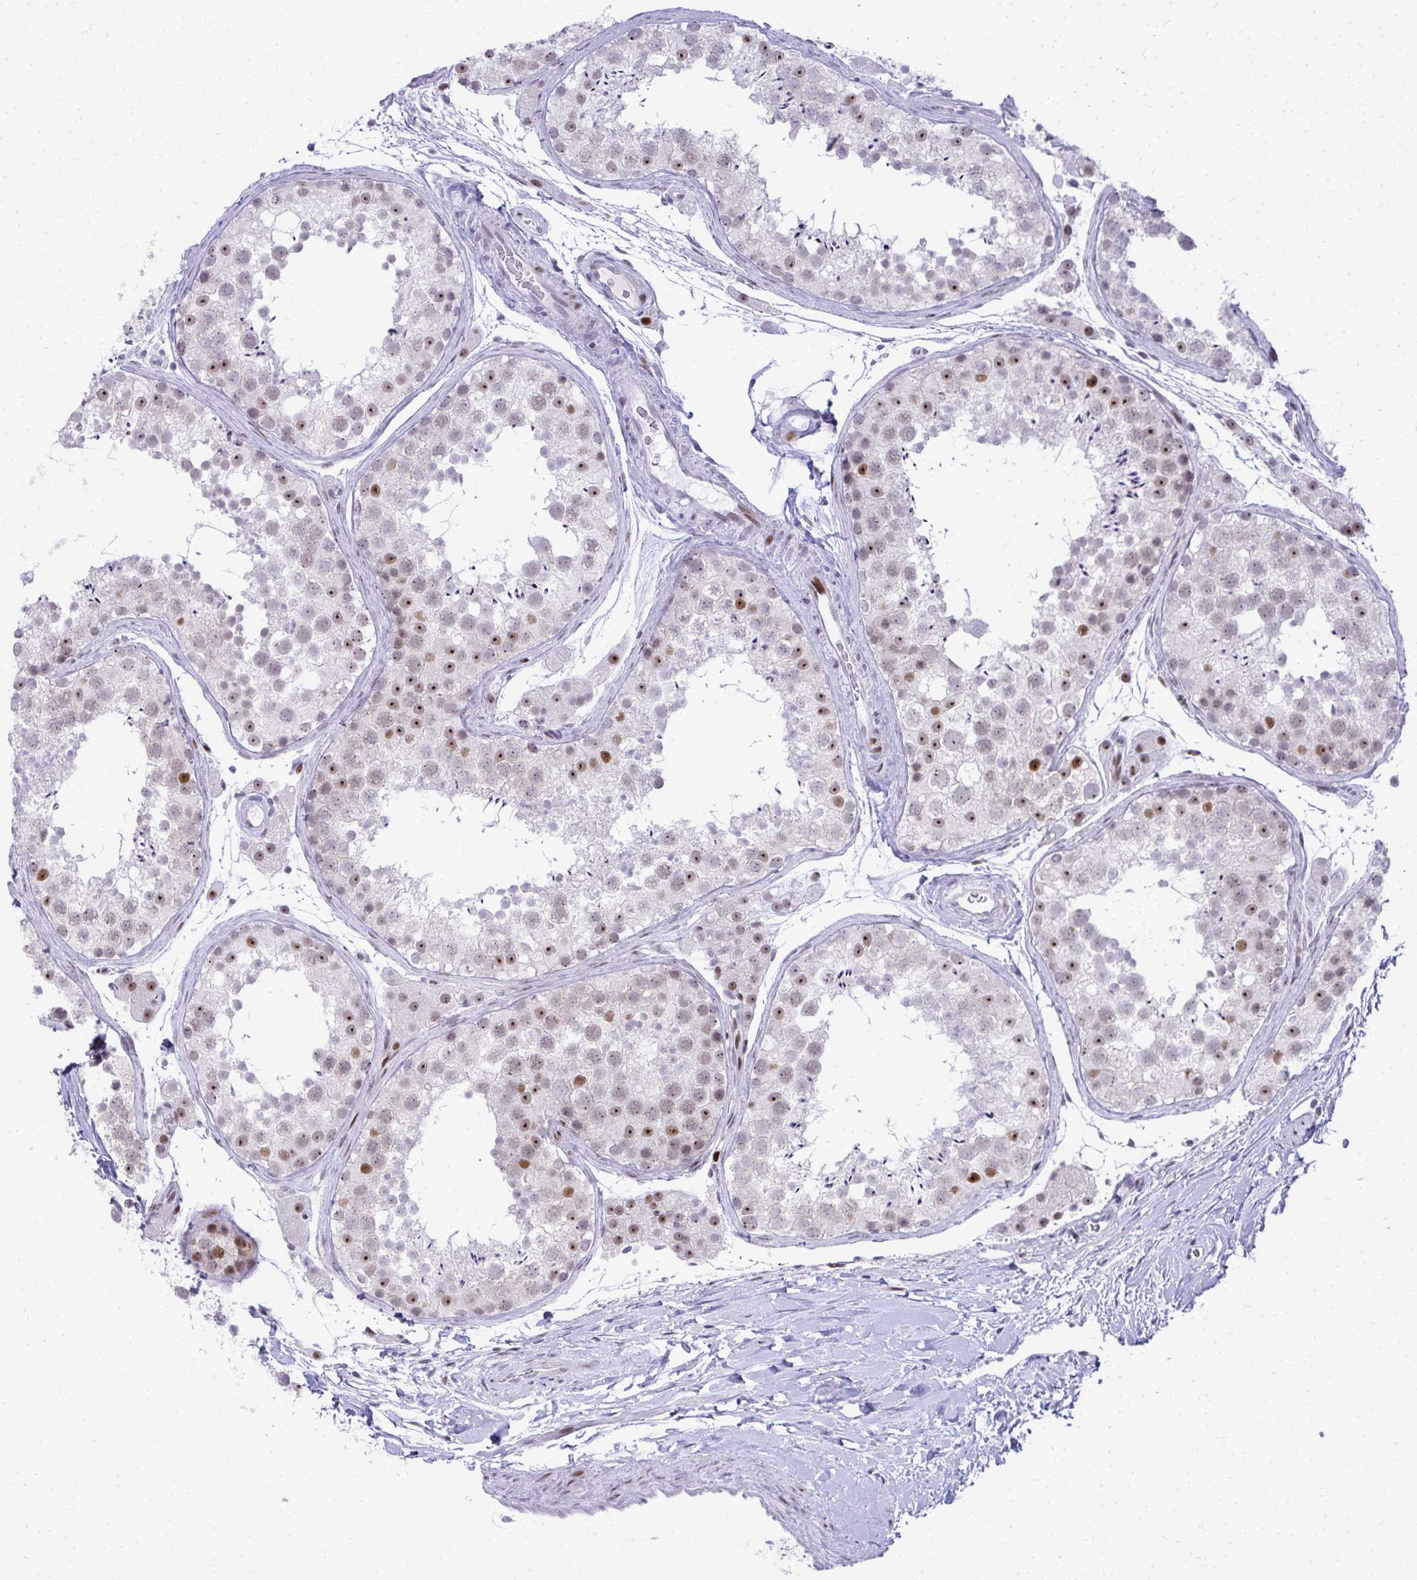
{"staining": {"intensity": "moderate", "quantity": "25%-75%", "location": "nuclear"}, "tissue": "testis", "cell_type": "Cells in seminiferous ducts", "image_type": "normal", "snomed": [{"axis": "morphology", "description": "Normal tissue, NOS"}, {"axis": "topography", "description": "Testis"}], "caption": "An immunohistochemistry photomicrograph of unremarkable tissue is shown. Protein staining in brown shows moderate nuclear positivity in testis within cells in seminiferous ducts.", "gene": "GLDN", "patient": {"sex": "male", "age": 41}}